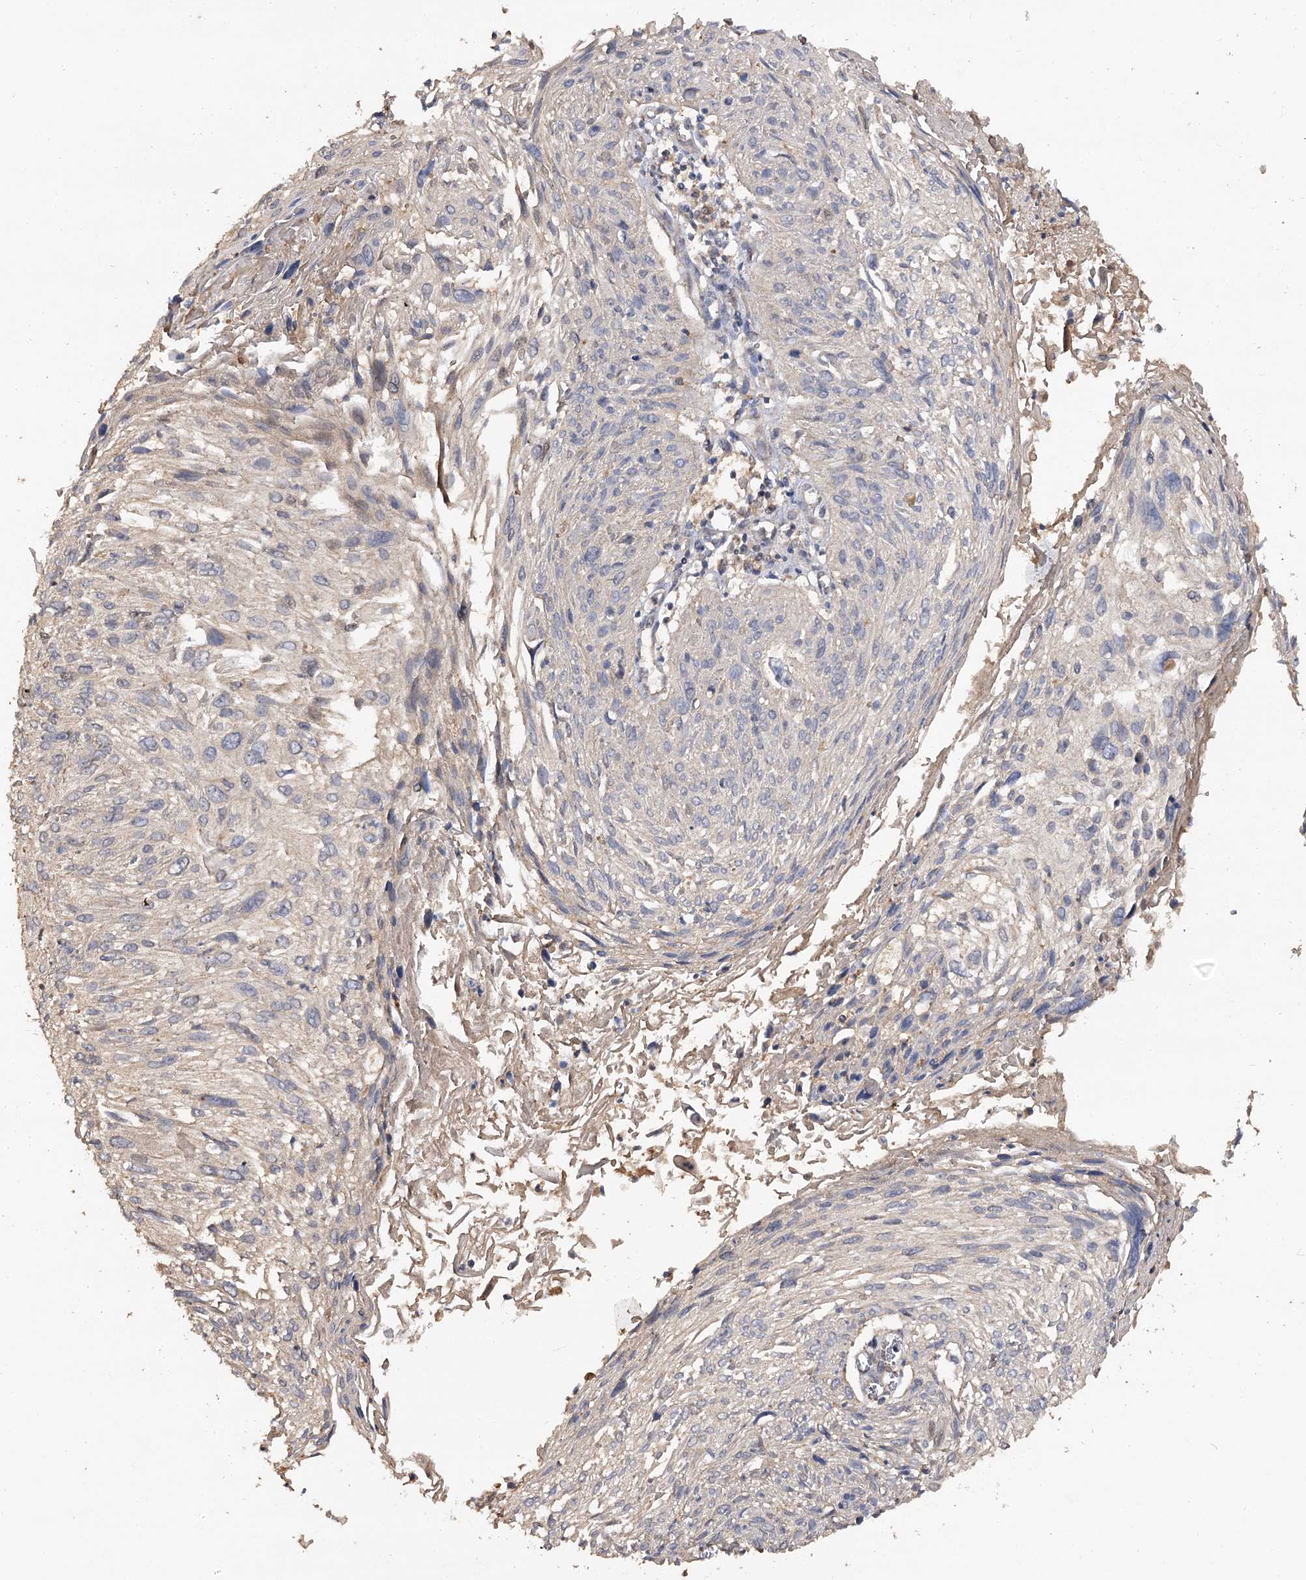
{"staining": {"intensity": "negative", "quantity": "none", "location": "none"}, "tissue": "cervical cancer", "cell_type": "Tumor cells", "image_type": "cancer", "snomed": [{"axis": "morphology", "description": "Squamous cell carcinoma, NOS"}, {"axis": "topography", "description": "Cervix"}], "caption": "Immunohistochemistry (IHC) histopathology image of neoplastic tissue: squamous cell carcinoma (cervical) stained with DAB (3,3'-diaminobenzidine) reveals no significant protein positivity in tumor cells. (DAB immunohistochemistry (IHC) with hematoxylin counter stain).", "gene": "ARL13A", "patient": {"sex": "female", "age": 51}}